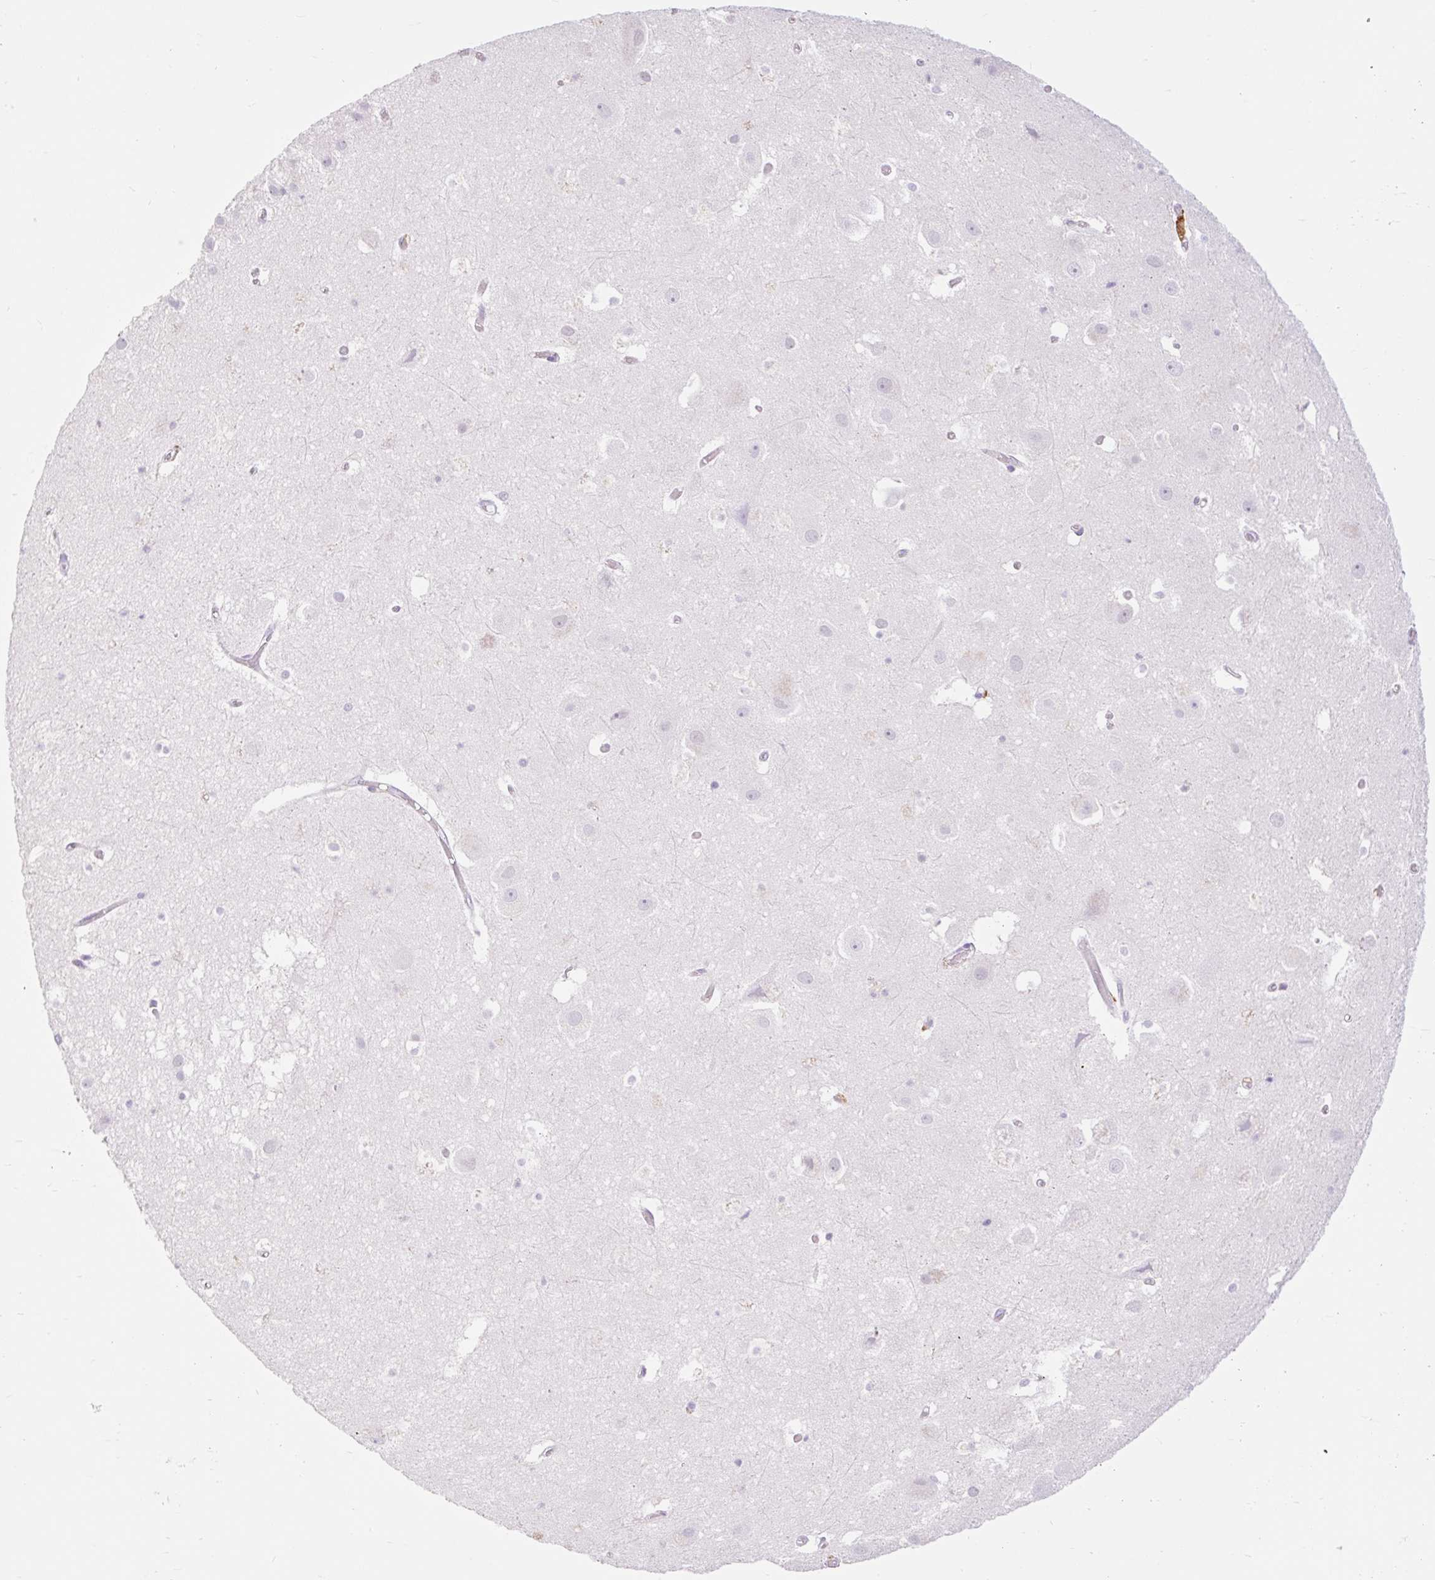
{"staining": {"intensity": "negative", "quantity": "none", "location": "none"}, "tissue": "hippocampus", "cell_type": "Glial cells", "image_type": "normal", "snomed": [{"axis": "morphology", "description": "Normal tissue, NOS"}, {"axis": "topography", "description": "Hippocampus"}], "caption": "Immunohistochemistry (IHC) of normal hippocampus demonstrates no staining in glial cells. The staining was performed using DAB to visualize the protein expression in brown, while the nuclei were stained in blue with hematoxylin (Magnification: 20x).", "gene": "SIGLEC1", "patient": {"sex": "female", "age": 52}}